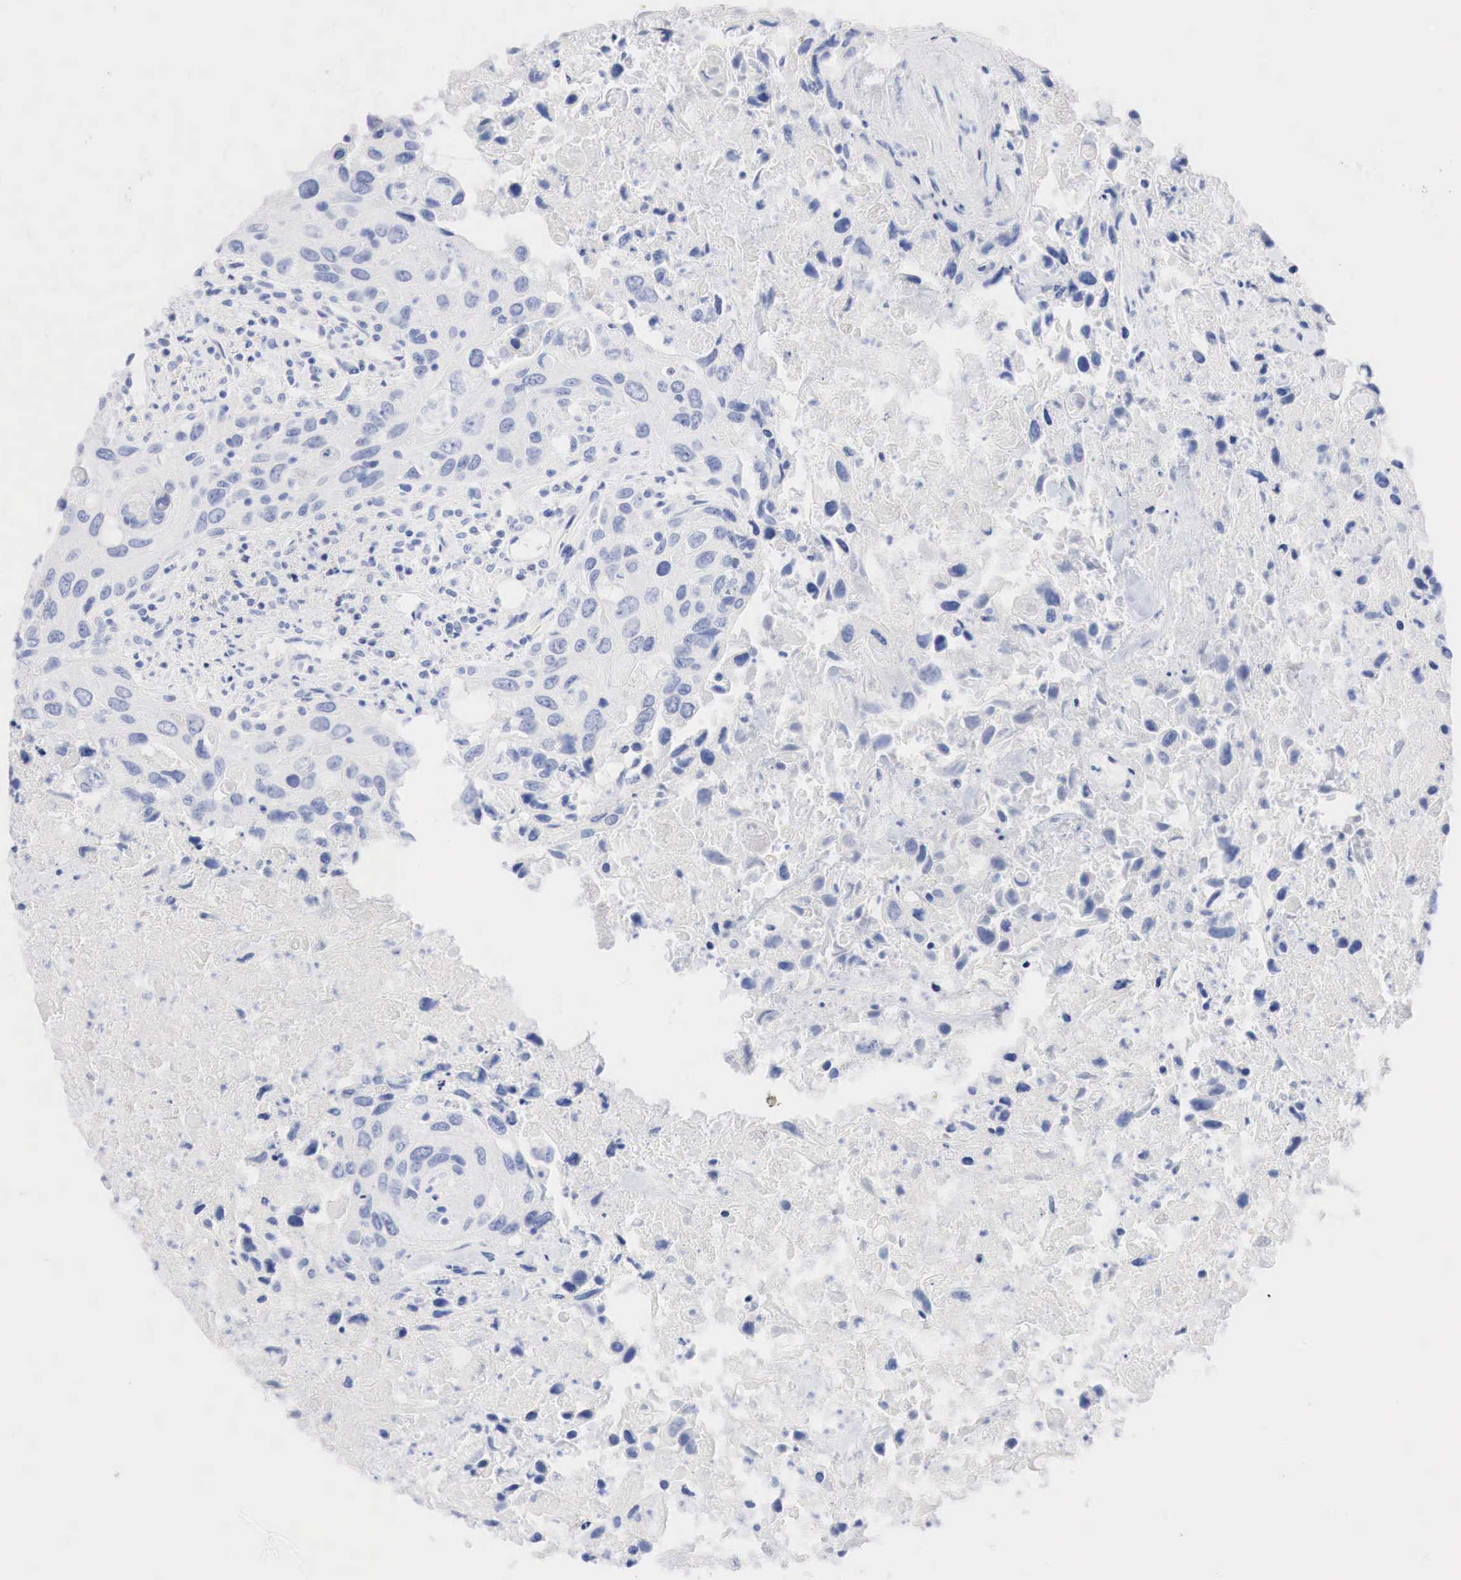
{"staining": {"intensity": "negative", "quantity": "none", "location": "none"}, "tissue": "urothelial cancer", "cell_type": "Tumor cells", "image_type": "cancer", "snomed": [{"axis": "morphology", "description": "Urothelial carcinoma, High grade"}, {"axis": "topography", "description": "Urinary bladder"}], "caption": "DAB (3,3'-diaminobenzidine) immunohistochemical staining of human high-grade urothelial carcinoma demonstrates no significant expression in tumor cells.", "gene": "NKX2-1", "patient": {"sex": "male", "age": 71}}